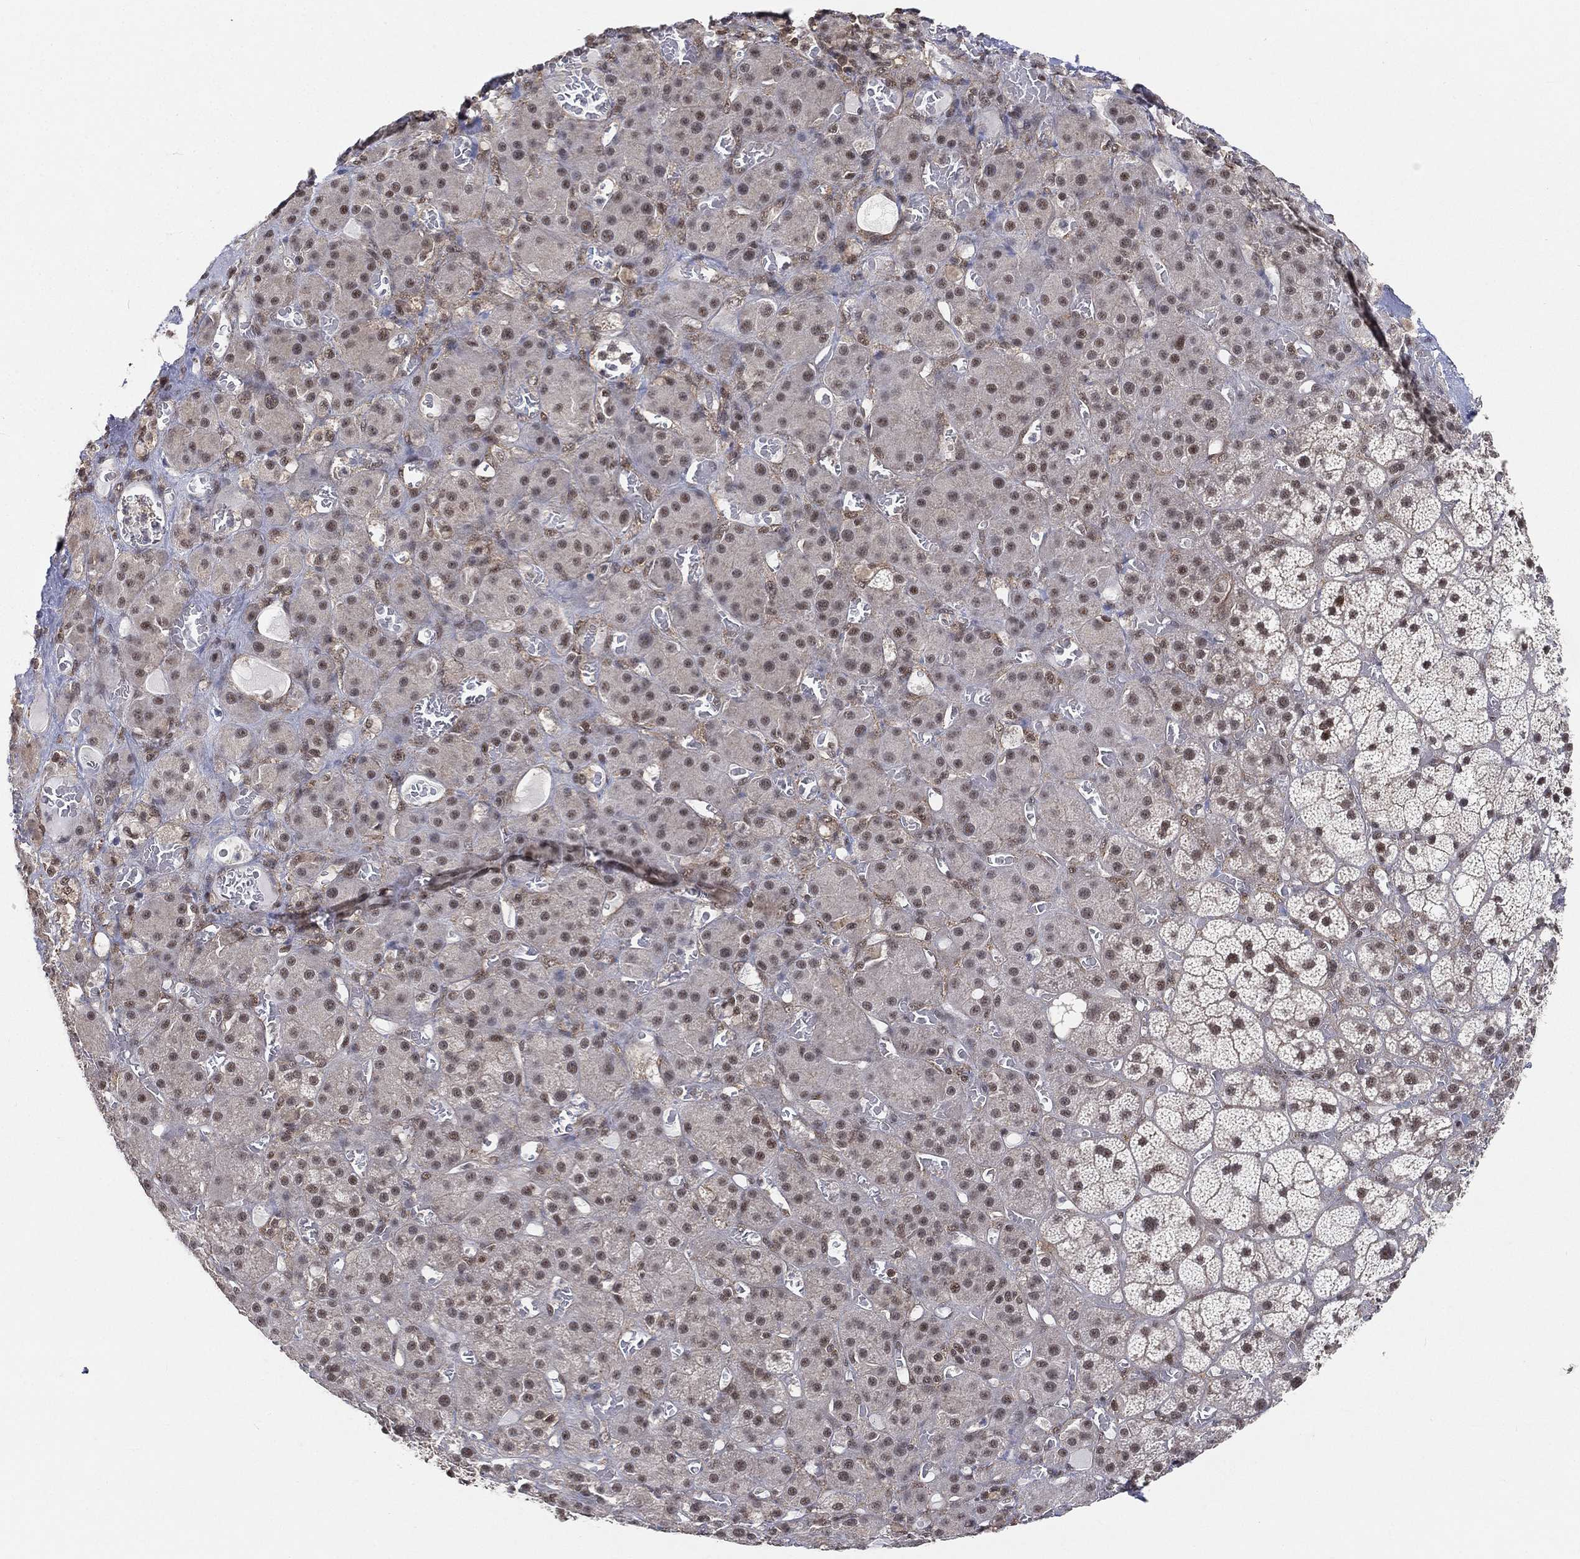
{"staining": {"intensity": "moderate", "quantity": "<25%", "location": "nuclear"}, "tissue": "adrenal gland", "cell_type": "Glandular cells", "image_type": "normal", "snomed": [{"axis": "morphology", "description": "Normal tissue, NOS"}, {"axis": "topography", "description": "Adrenal gland"}], "caption": "IHC of unremarkable adrenal gland exhibits low levels of moderate nuclear expression in about <25% of glandular cells.", "gene": "RSRC2", "patient": {"sex": "male", "age": 70}}